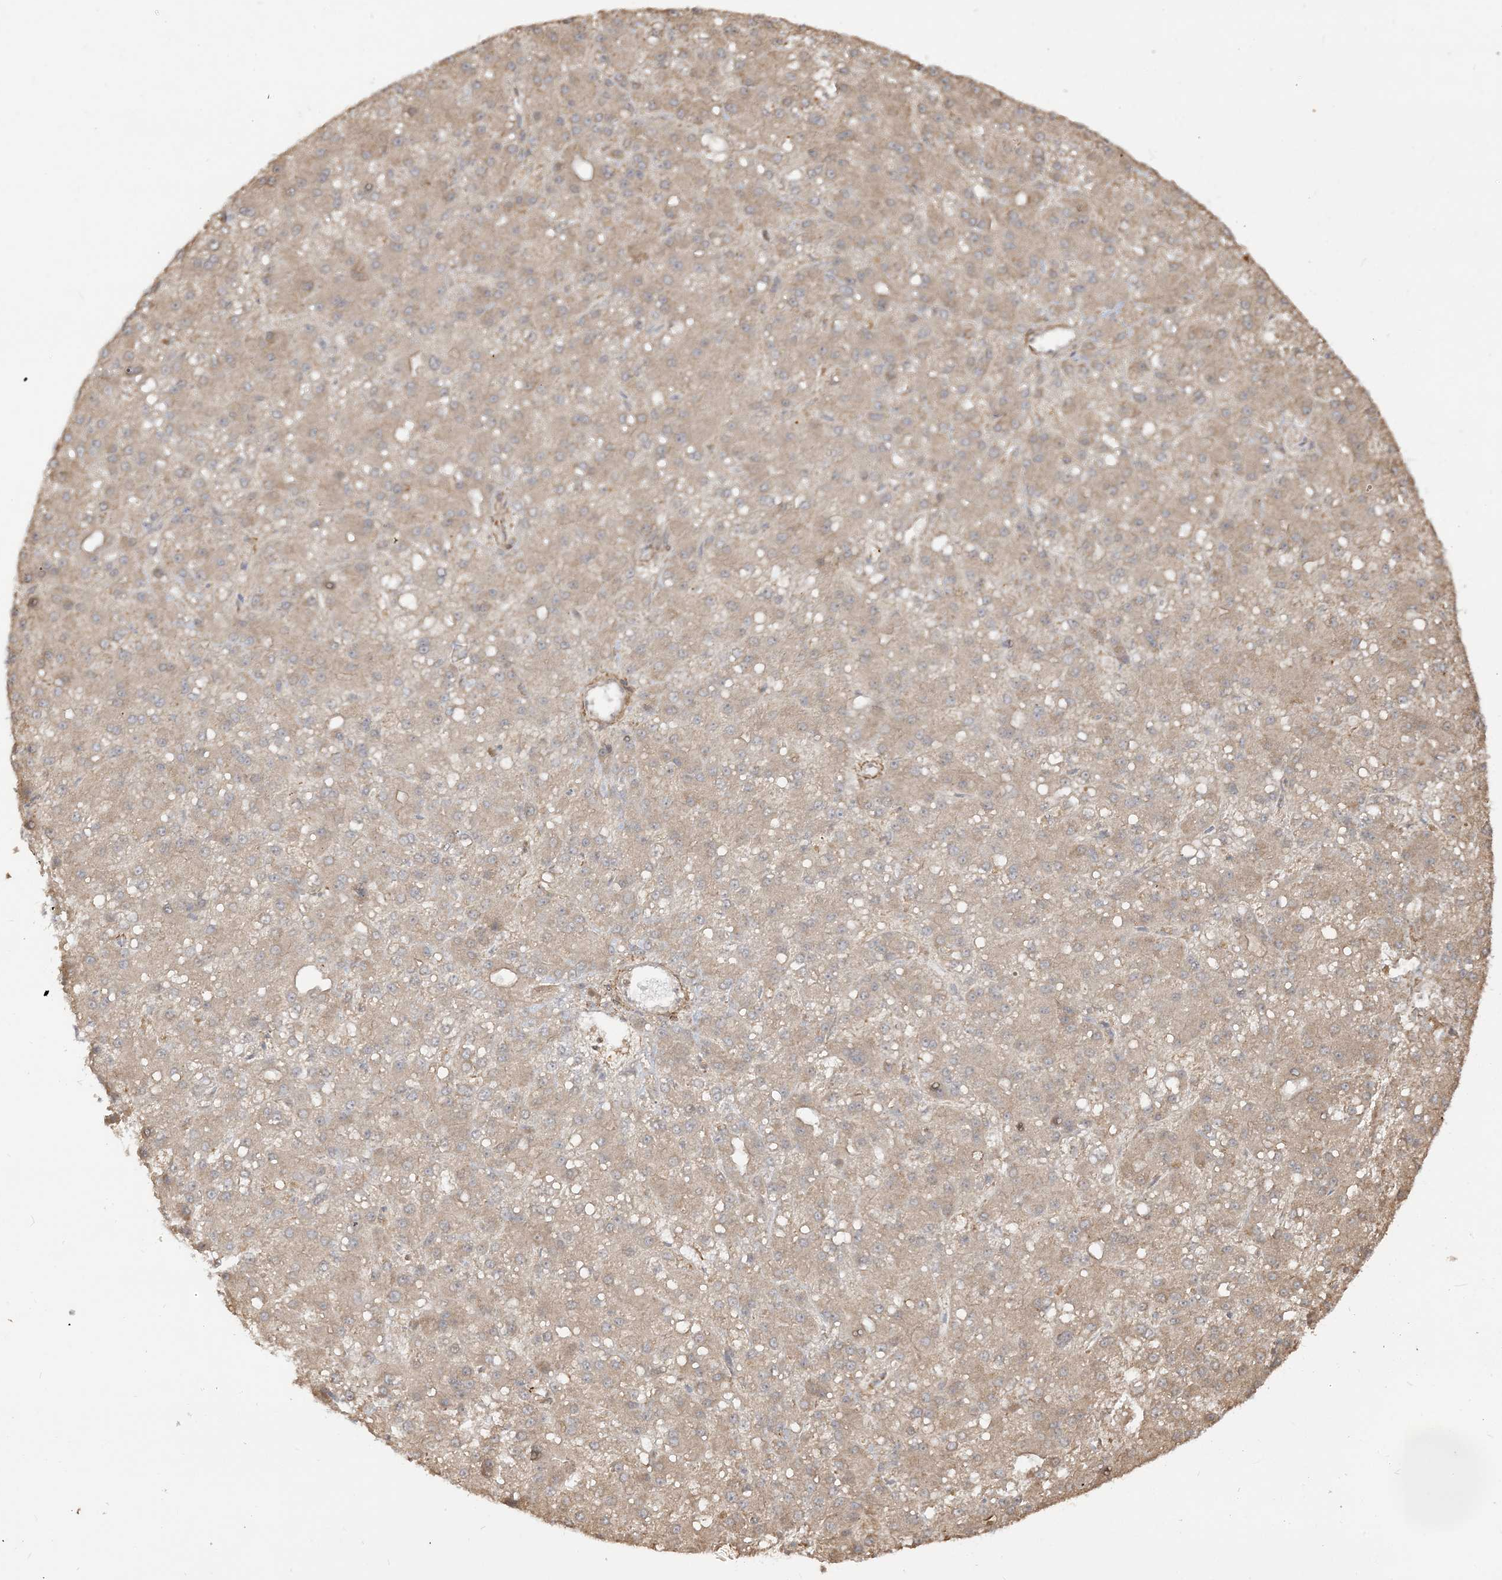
{"staining": {"intensity": "weak", "quantity": "<25%", "location": "cytoplasmic/membranous"}, "tissue": "liver cancer", "cell_type": "Tumor cells", "image_type": "cancer", "snomed": [{"axis": "morphology", "description": "Carcinoma, Hepatocellular, NOS"}, {"axis": "topography", "description": "Liver"}], "caption": "An immunohistochemistry (IHC) histopathology image of liver cancer (hepatocellular carcinoma) is shown. There is no staining in tumor cells of liver cancer (hepatocellular carcinoma).", "gene": "TBCC", "patient": {"sex": "male", "age": 67}}